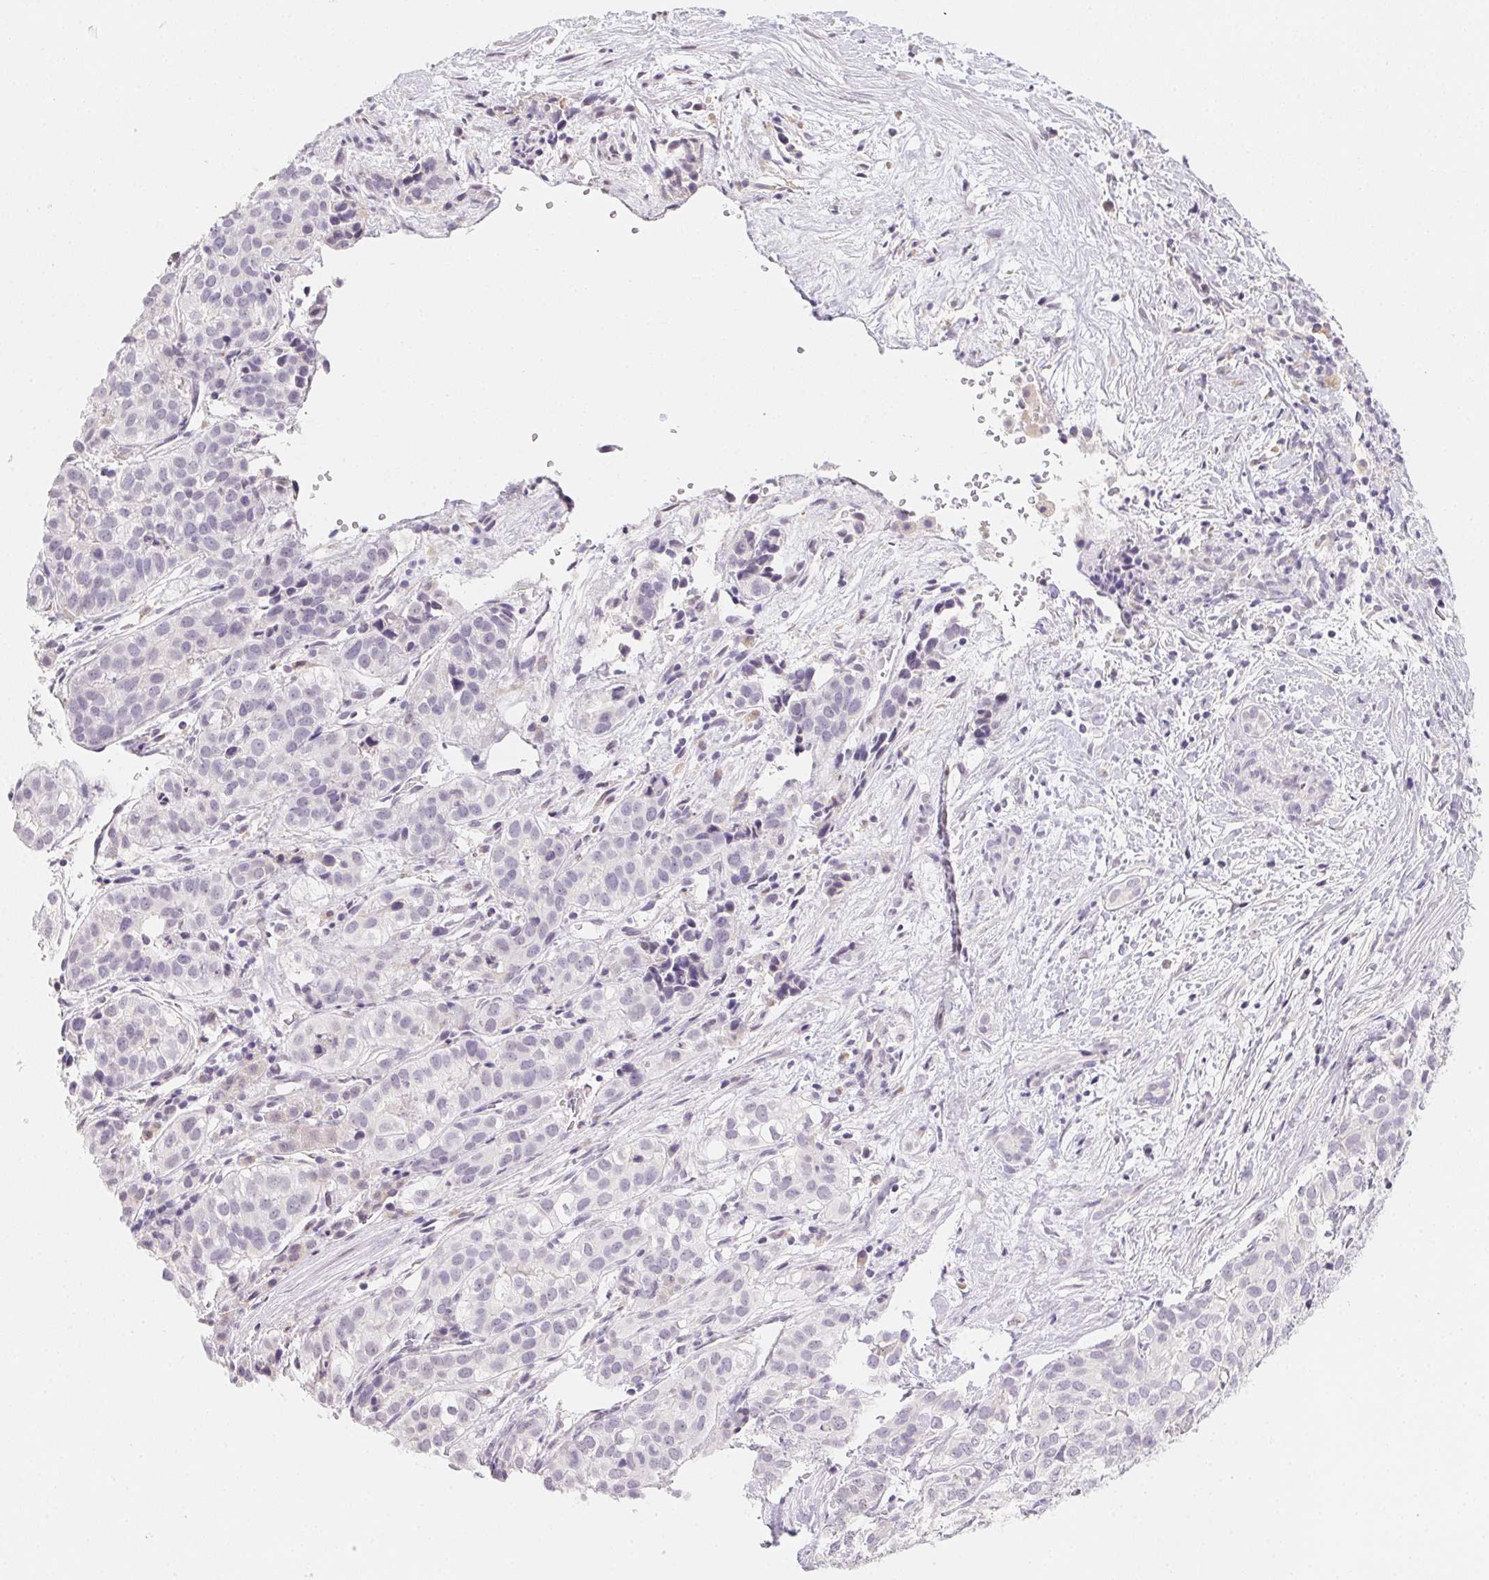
{"staining": {"intensity": "negative", "quantity": "none", "location": "none"}, "tissue": "liver cancer", "cell_type": "Tumor cells", "image_type": "cancer", "snomed": [{"axis": "morphology", "description": "Cholangiocarcinoma"}, {"axis": "topography", "description": "Liver"}], "caption": "Immunohistochemistry photomicrograph of human liver cancer (cholangiocarcinoma) stained for a protein (brown), which demonstrates no staining in tumor cells.", "gene": "SLC6A18", "patient": {"sex": "male", "age": 56}}